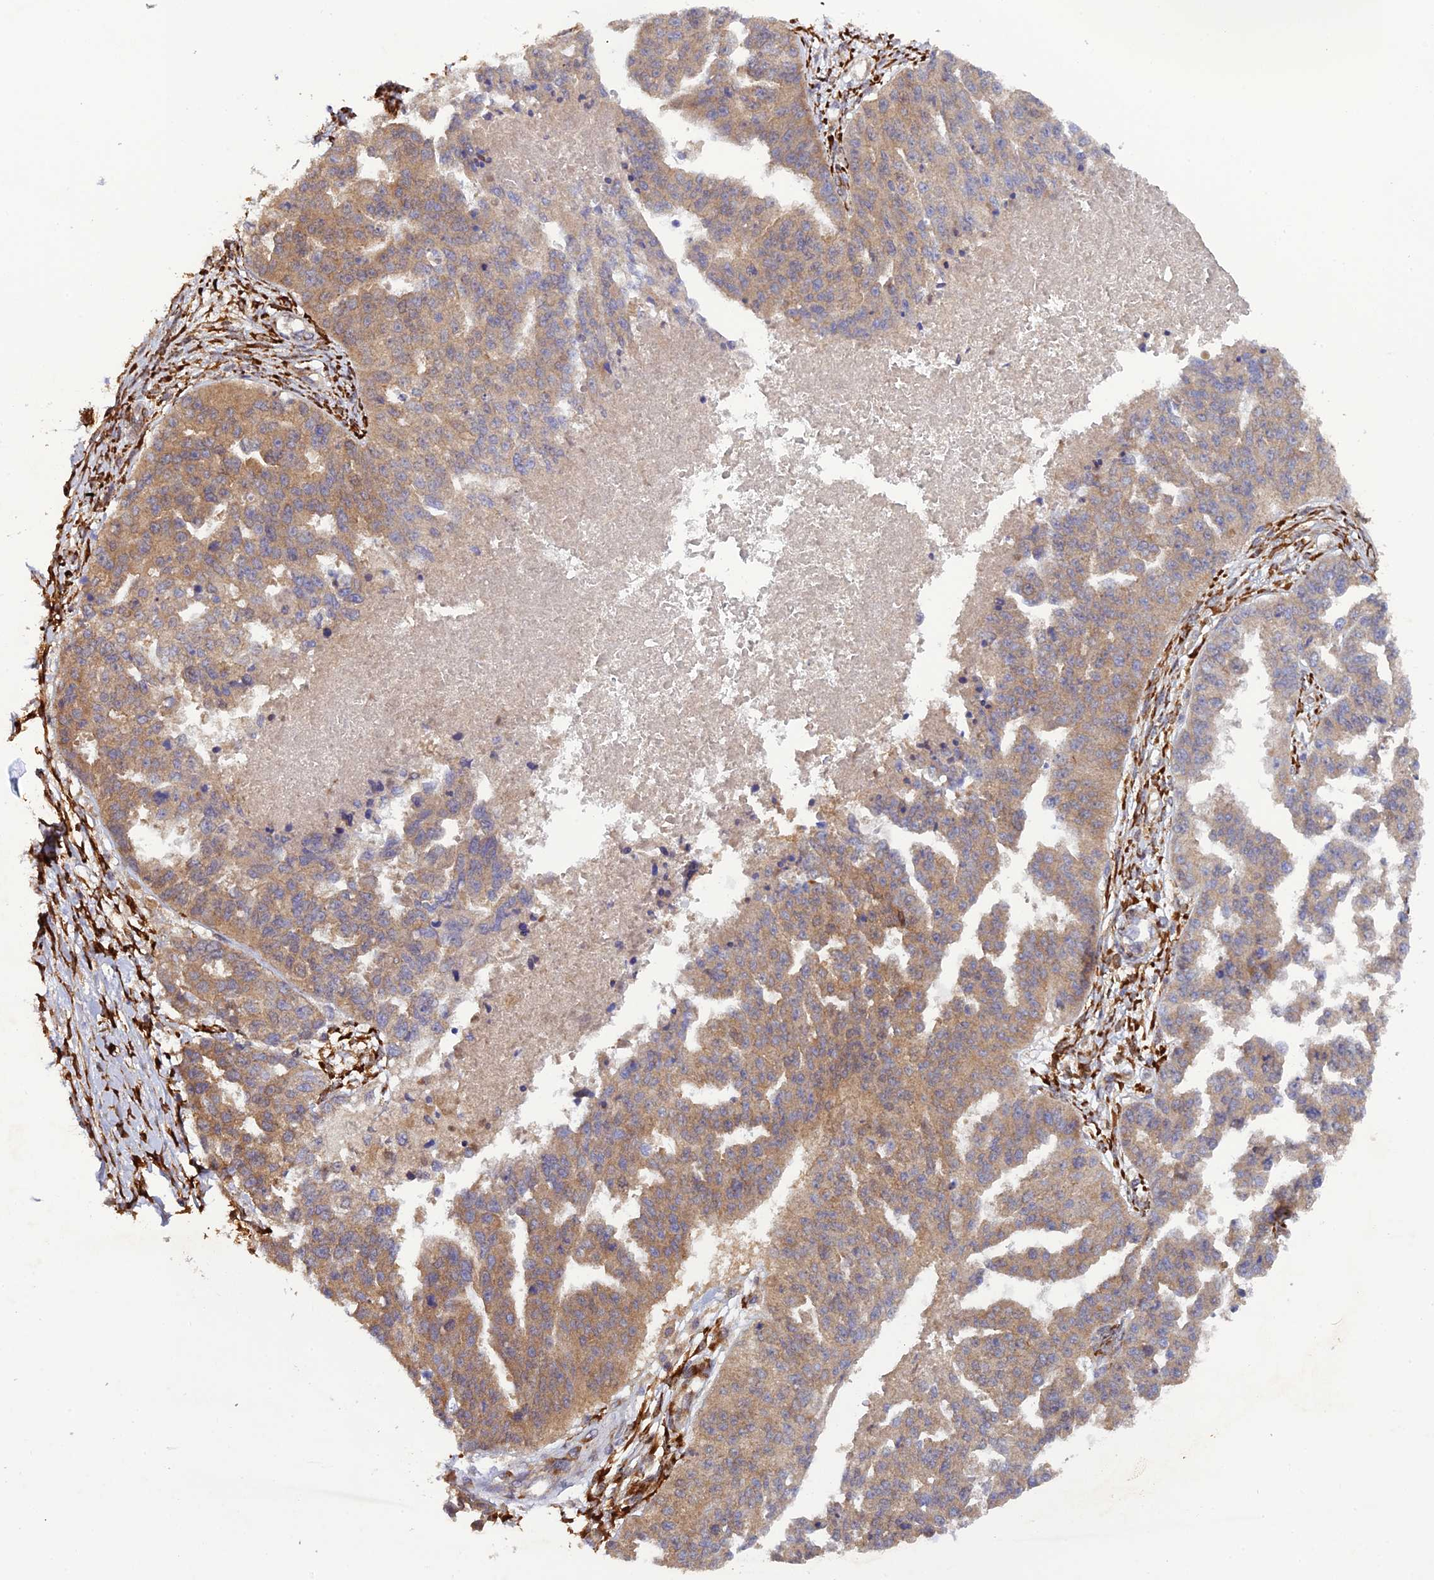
{"staining": {"intensity": "moderate", "quantity": ">75%", "location": "cytoplasmic/membranous"}, "tissue": "ovarian cancer", "cell_type": "Tumor cells", "image_type": "cancer", "snomed": [{"axis": "morphology", "description": "Cystadenocarcinoma, serous, NOS"}, {"axis": "topography", "description": "Ovary"}], "caption": "A brown stain labels moderate cytoplasmic/membranous expression of a protein in human ovarian cancer (serous cystadenocarcinoma) tumor cells.", "gene": "P3H3", "patient": {"sex": "female", "age": 58}}